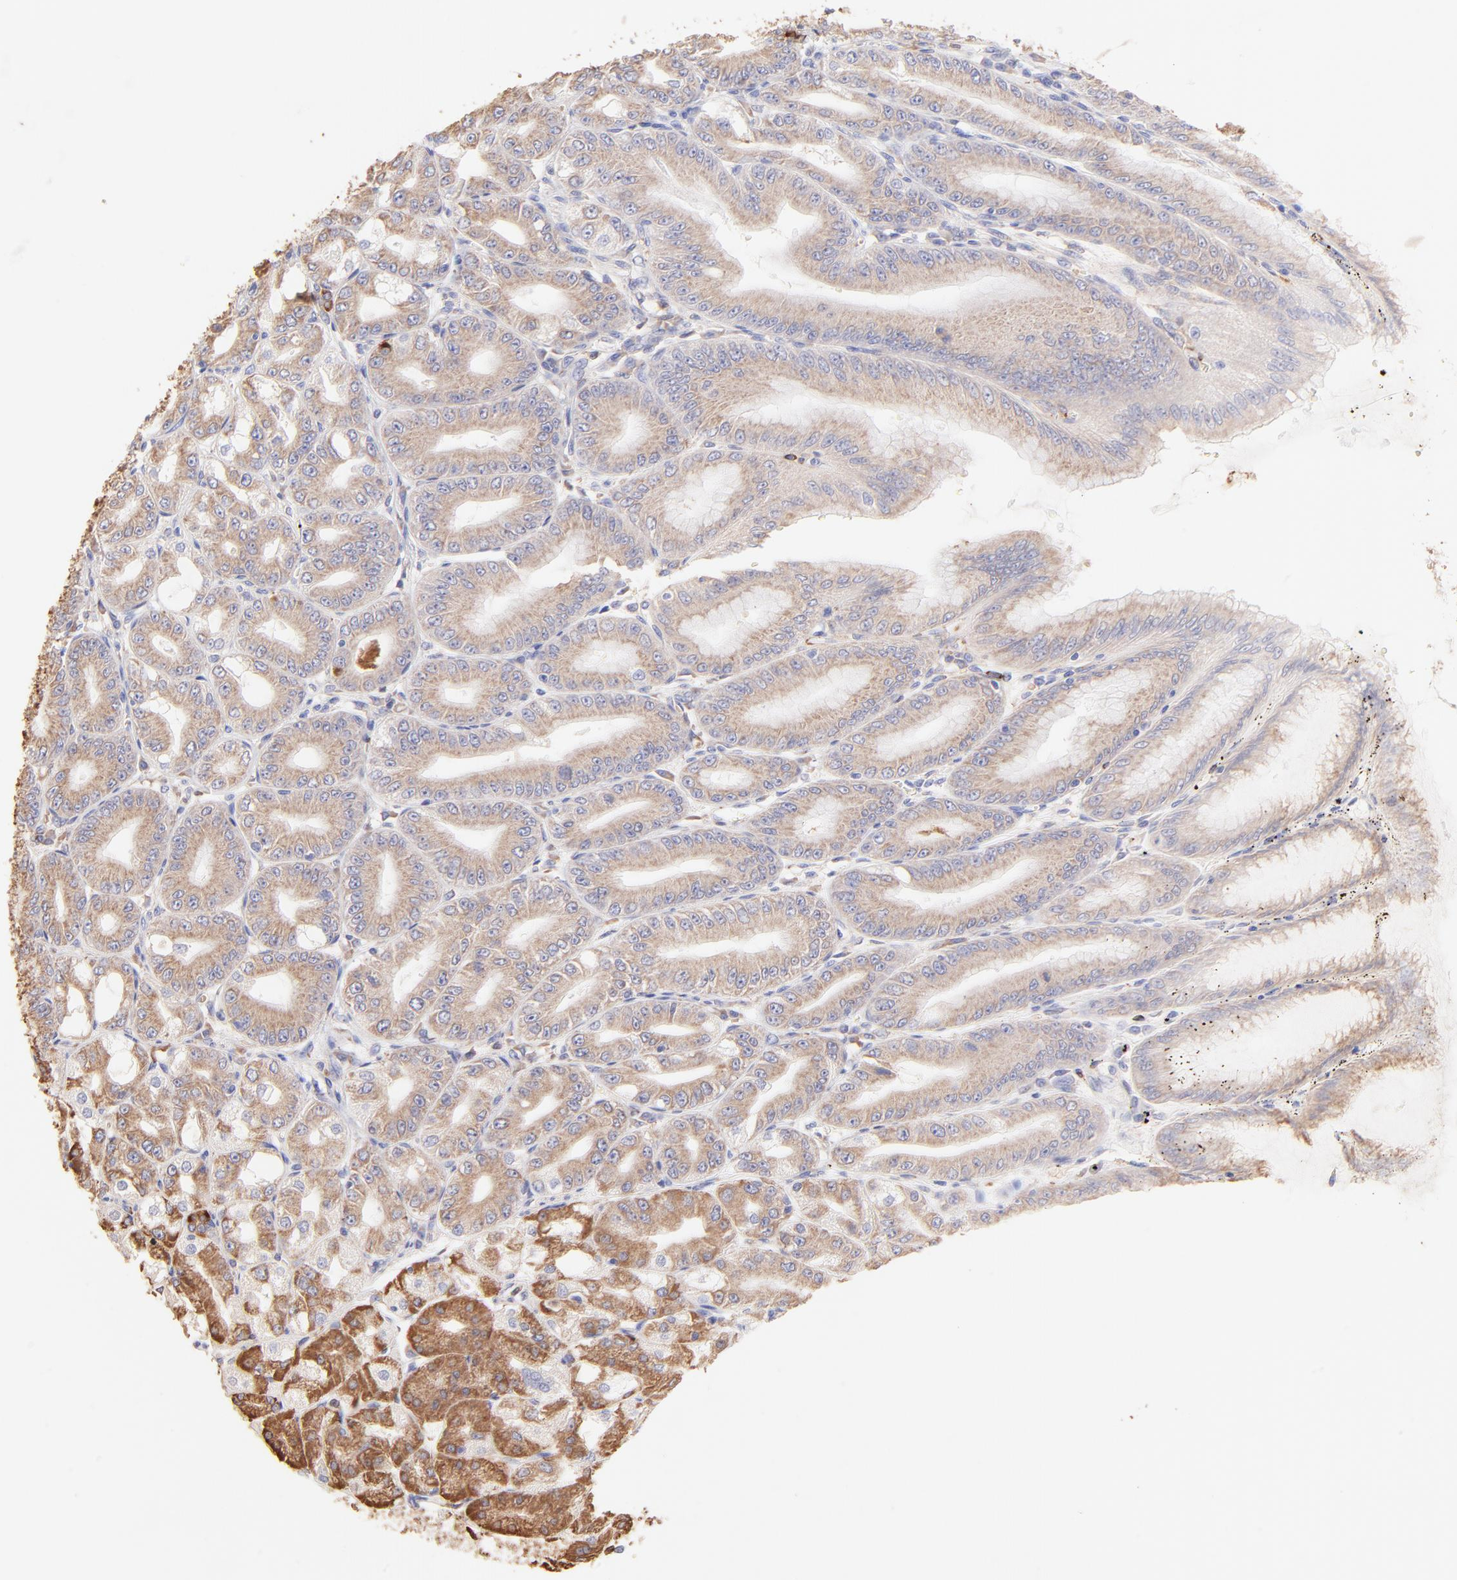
{"staining": {"intensity": "moderate", "quantity": ">75%", "location": "cytoplasmic/membranous"}, "tissue": "stomach", "cell_type": "Glandular cells", "image_type": "normal", "snomed": [{"axis": "morphology", "description": "Normal tissue, NOS"}, {"axis": "topography", "description": "Stomach, lower"}], "caption": "Approximately >75% of glandular cells in unremarkable stomach demonstrate moderate cytoplasmic/membranous protein expression as visualized by brown immunohistochemical staining.", "gene": "BGN", "patient": {"sex": "male", "age": 71}}